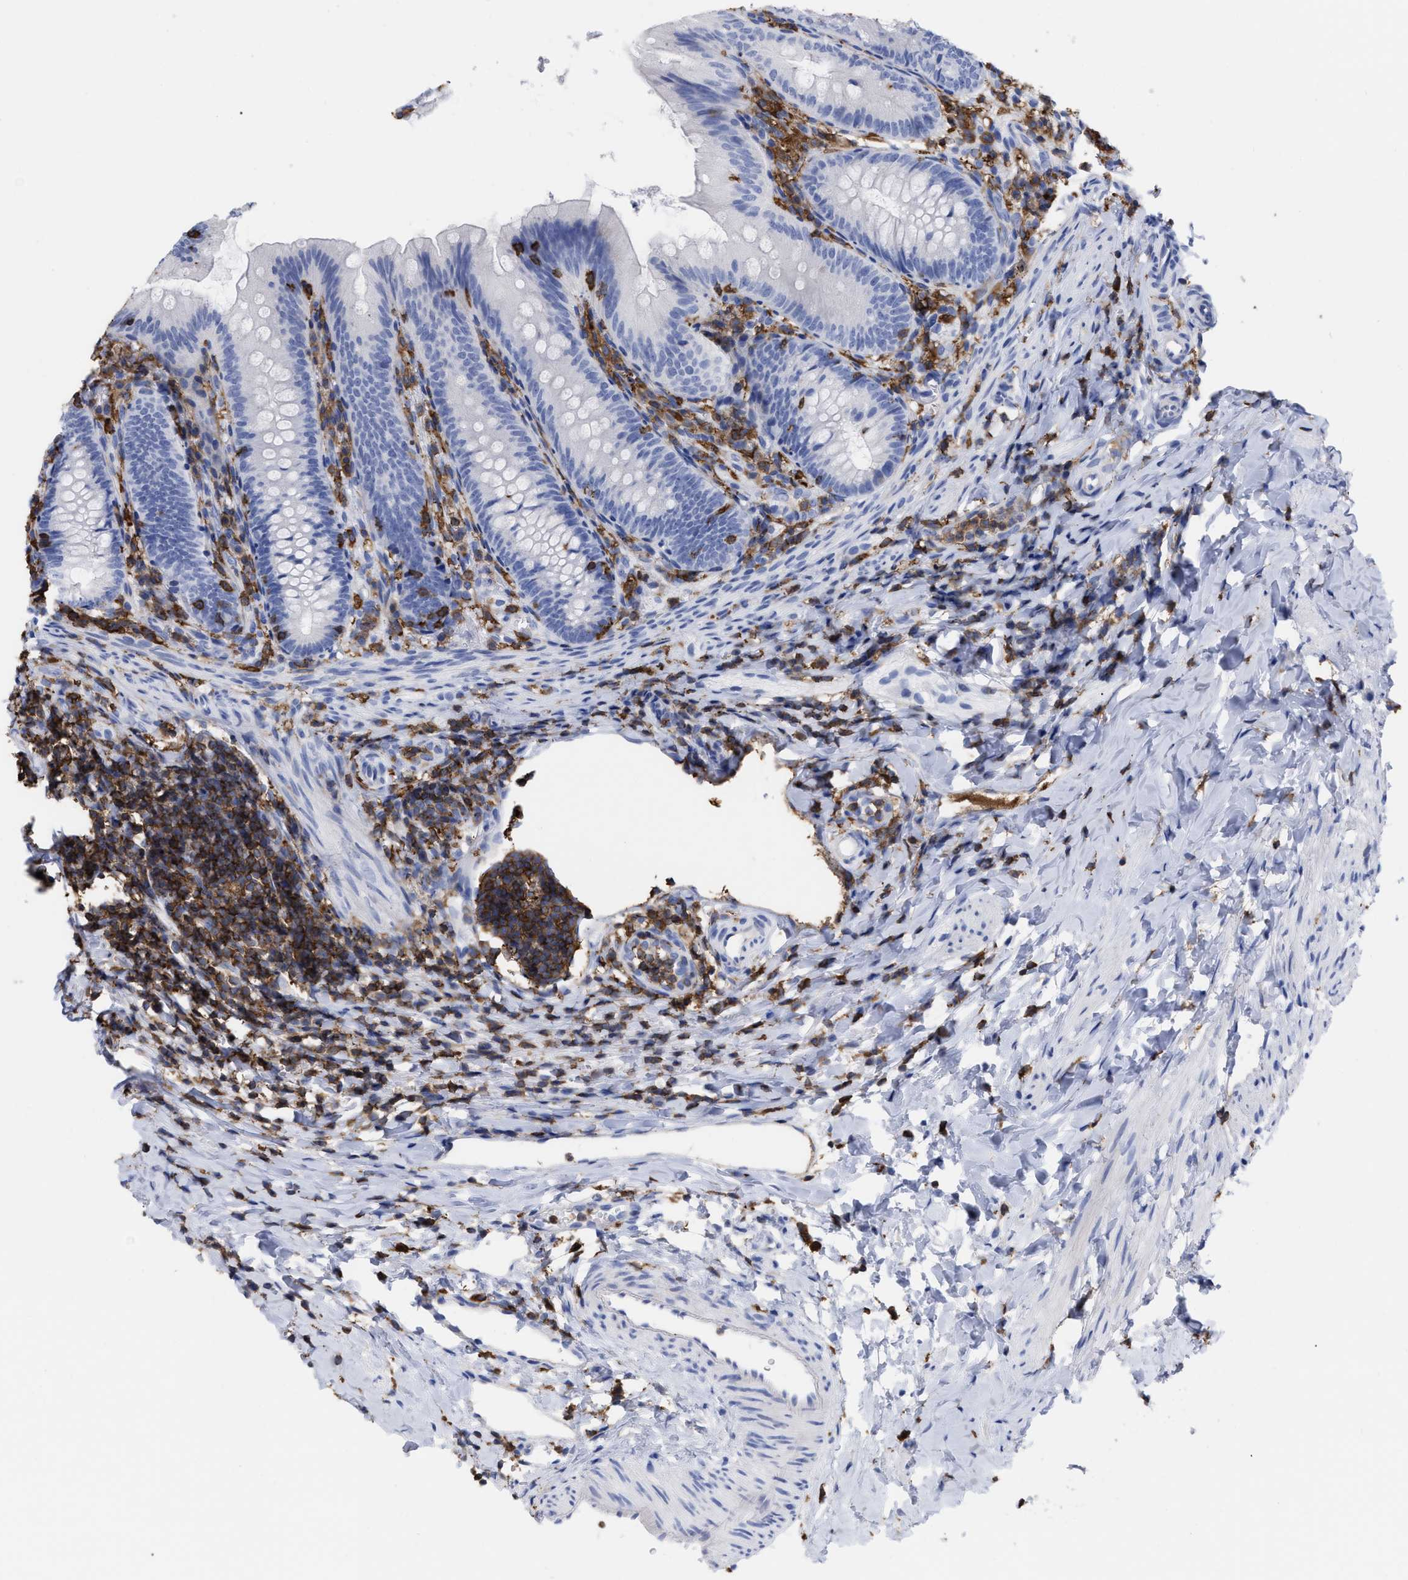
{"staining": {"intensity": "negative", "quantity": "none", "location": "none"}, "tissue": "appendix", "cell_type": "Glandular cells", "image_type": "normal", "snomed": [{"axis": "morphology", "description": "Normal tissue, NOS"}, {"axis": "topography", "description": "Appendix"}], "caption": "Immunohistochemistry of benign human appendix reveals no staining in glandular cells. (IHC, brightfield microscopy, high magnification).", "gene": "HCLS1", "patient": {"sex": "male", "age": 1}}